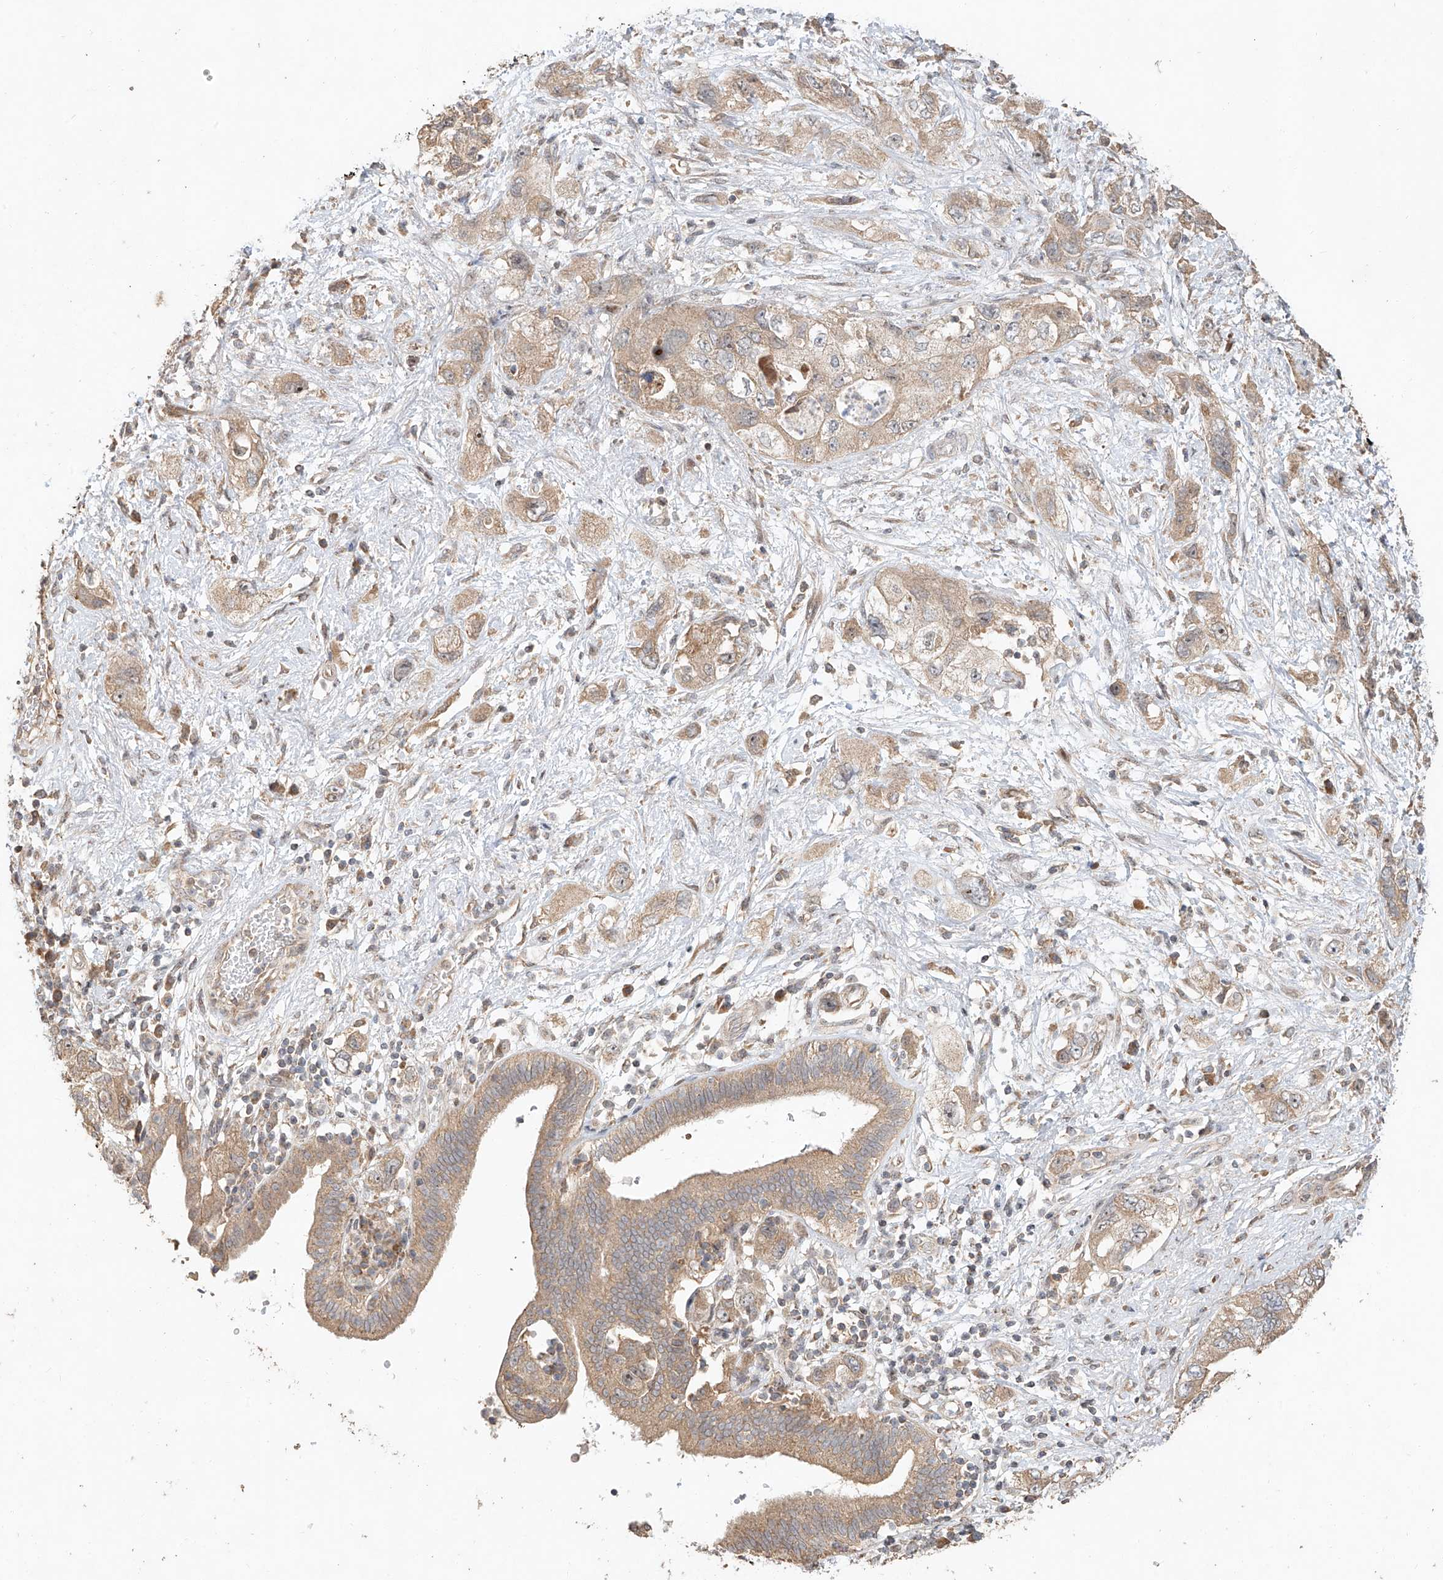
{"staining": {"intensity": "weak", "quantity": ">75%", "location": "cytoplasmic/membranous"}, "tissue": "pancreatic cancer", "cell_type": "Tumor cells", "image_type": "cancer", "snomed": [{"axis": "morphology", "description": "Adenocarcinoma, NOS"}, {"axis": "topography", "description": "Pancreas"}], "caption": "Immunohistochemistry (IHC) histopathology image of human pancreatic cancer stained for a protein (brown), which demonstrates low levels of weak cytoplasmic/membranous staining in about >75% of tumor cells.", "gene": "TMEM61", "patient": {"sex": "female", "age": 73}}